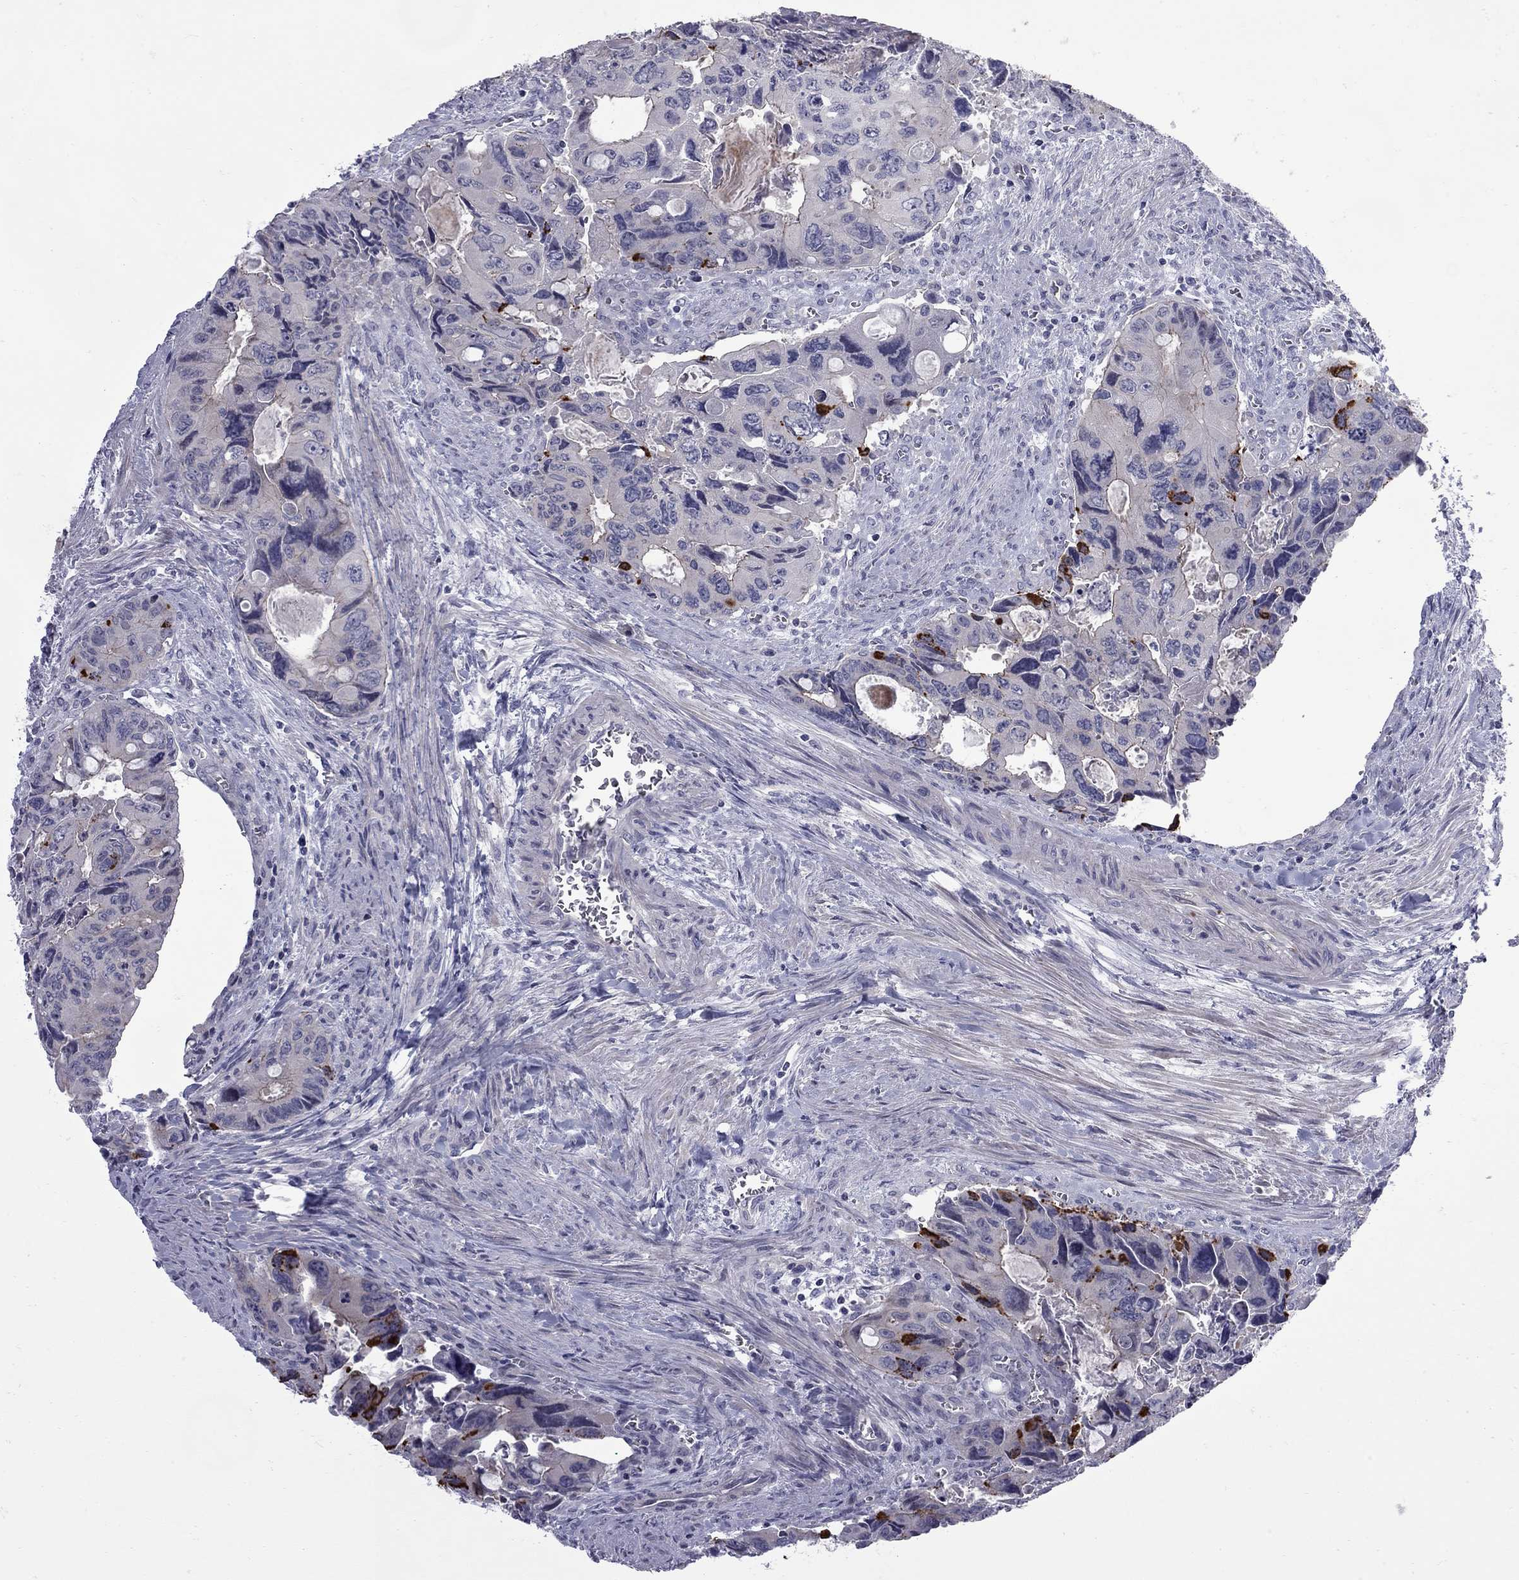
{"staining": {"intensity": "negative", "quantity": "none", "location": "none"}, "tissue": "colorectal cancer", "cell_type": "Tumor cells", "image_type": "cancer", "snomed": [{"axis": "morphology", "description": "Adenocarcinoma, NOS"}, {"axis": "topography", "description": "Rectum"}], "caption": "Tumor cells show no significant expression in adenocarcinoma (colorectal). (DAB (3,3'-diaminobenzidine) immunohistochemistry (IHC) with hematoxylin counter stain).", "gene": "NRARP", "patient": {"sex": "male", "age": 62}}